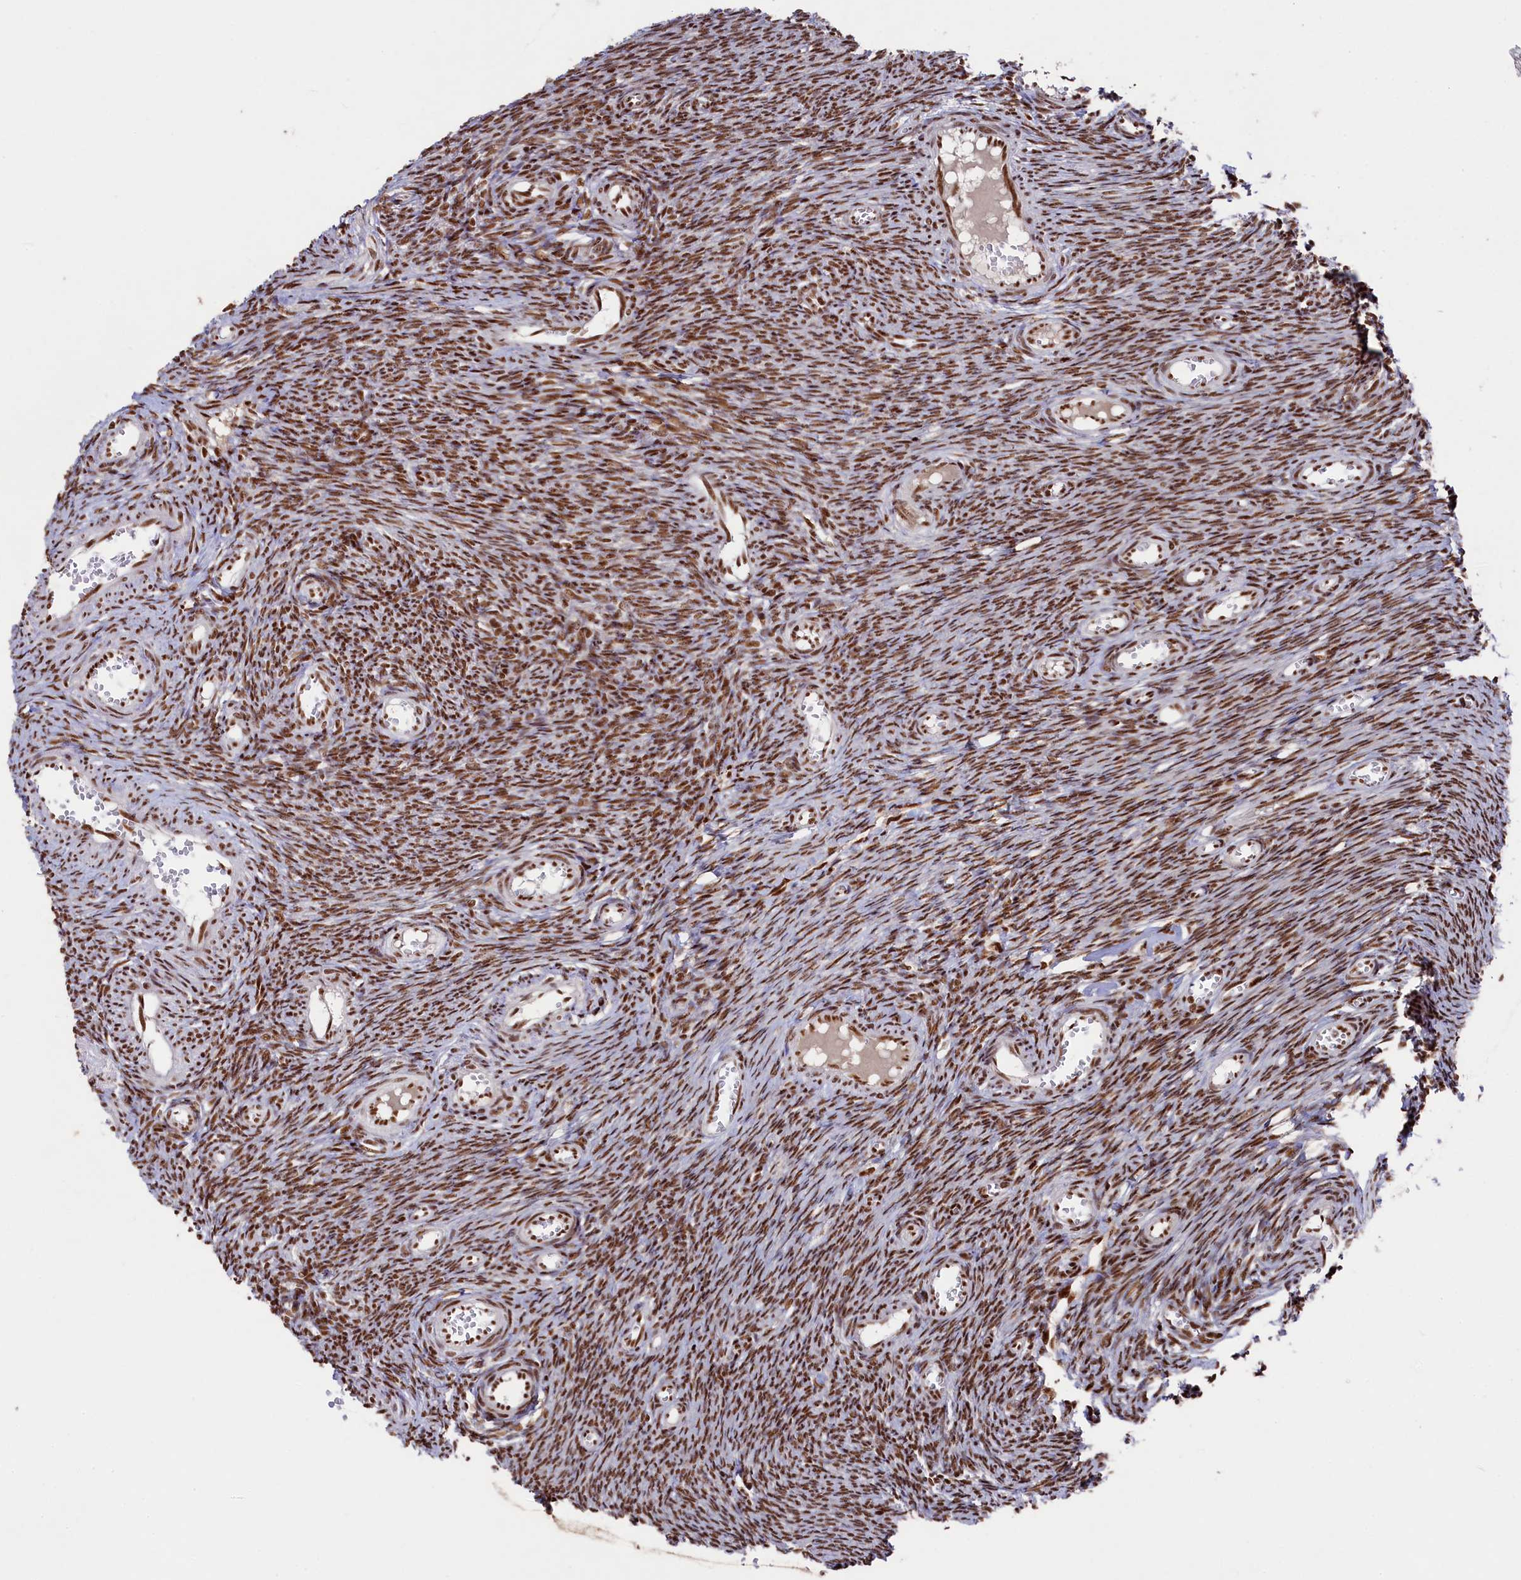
{"staining": {"intensity": "moderate", "quantity": ">75%", "location": "nuclear"}, "tissue": "ovary", "cell_type": "Ovarian stroma cells", "image_type": "normal", "snomed": [{"axis": "morphology", "description": "Normal tissue, NOS"}, {"axis": "topography", "description": "Ovary"}], "caption": "Ovarian stroma cells demonstrate medium levels of moderate nuclear staining in approximately >75% of cells in normal human ovary.", "gene": "PRPF31", "patient": {"sex": "female", "age": 44}}